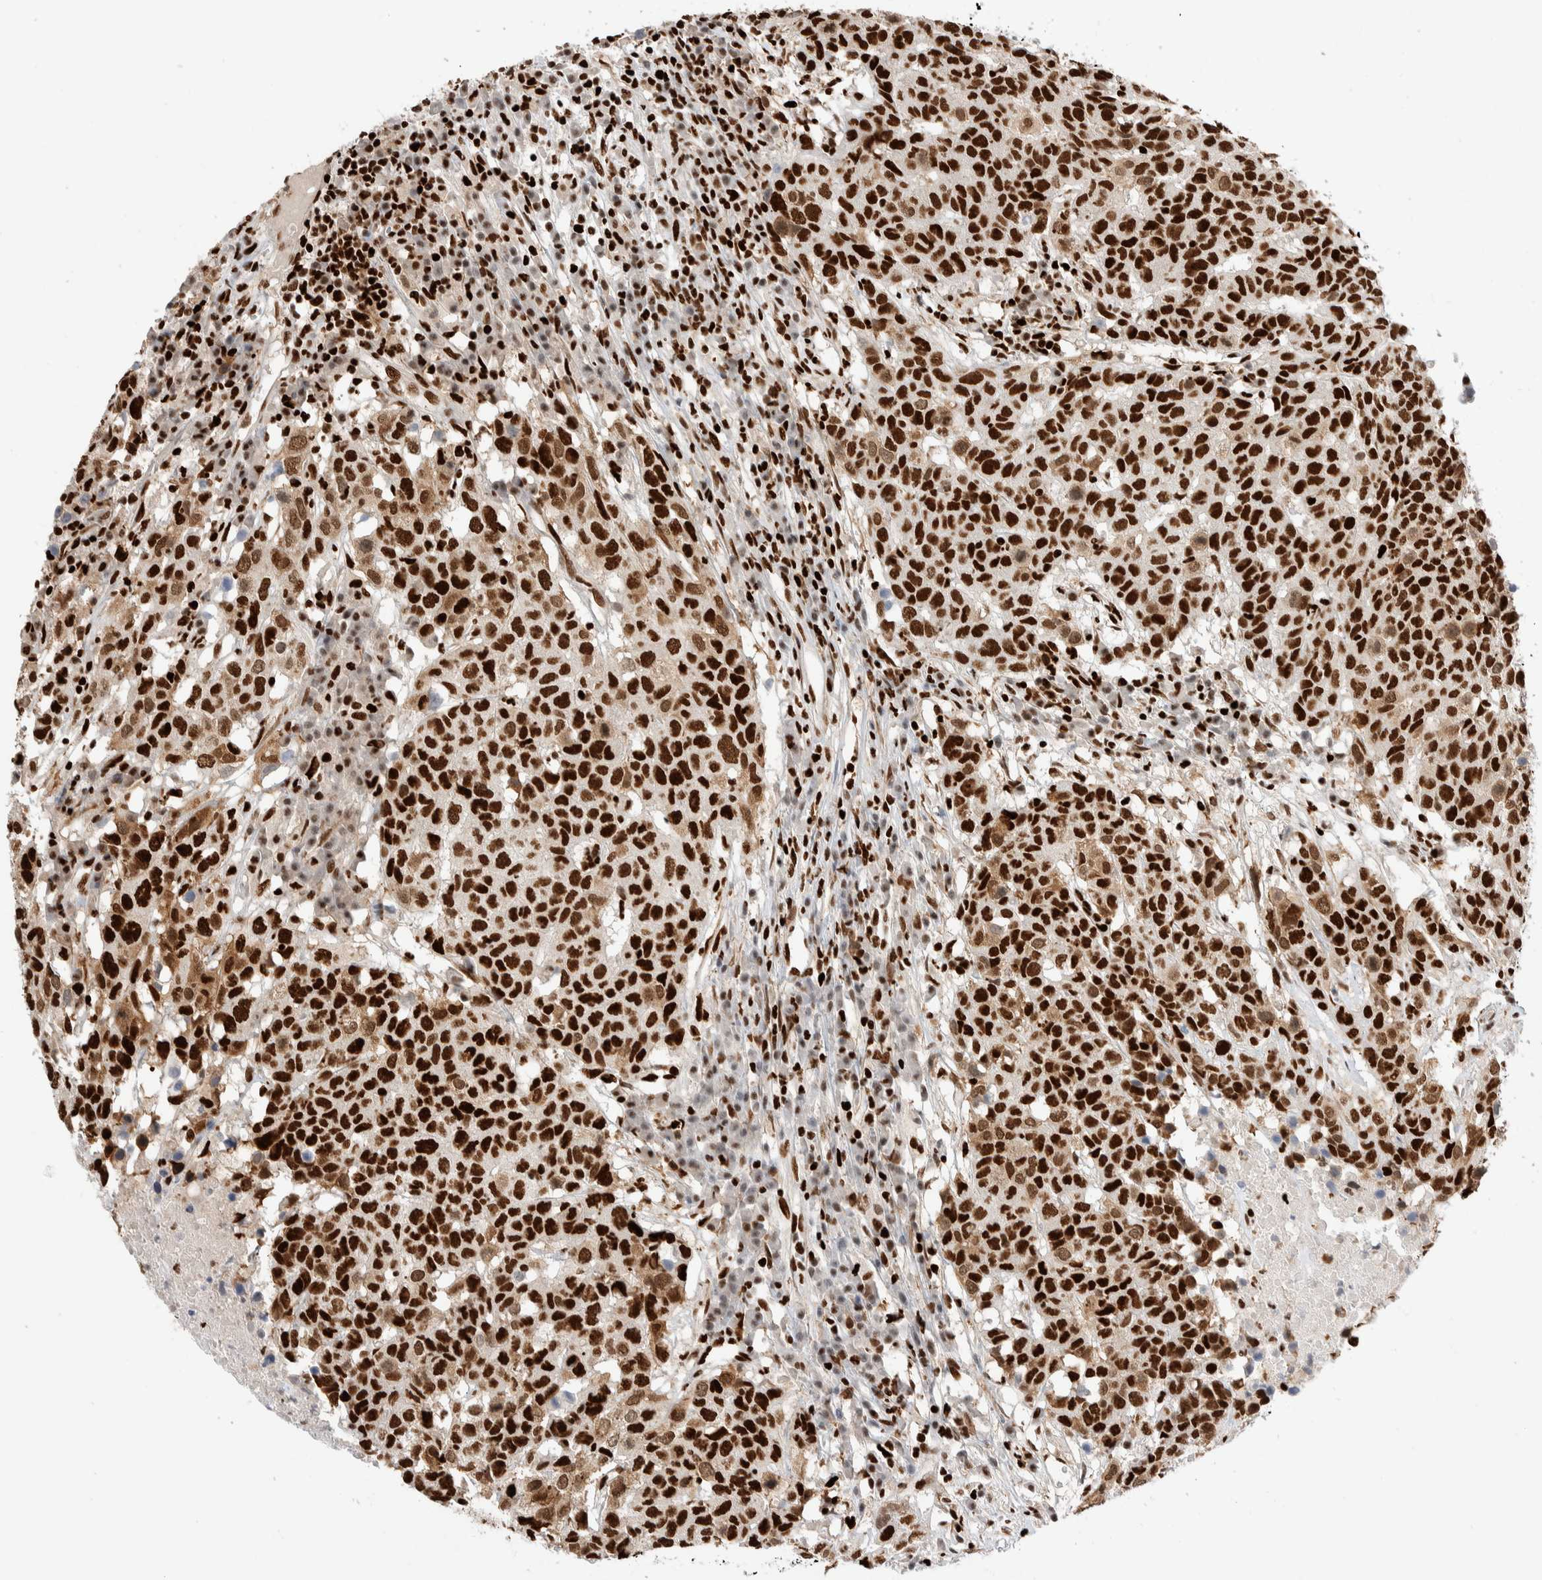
{"staining": {"intensity": "strong", "quantity": ">75%", "location": "cytoplasmic/membranous,nuclear"}, "tissue": "head and neck cancer", "cell_type": "Tumor cells", "image_type": "cancer", "snomed": [{"axis": "morphology", "description": "Squamous cell carcinoma, NOS"}, {"axis": "topography", "description": "Head-Neck"}], "caption": "IHC of human head and neck cancer (squamous cell carcinoma) shows high levels of strong cytoplasmic/membranous and nuclear staining in approximately >75% of tumor cells.", "gene": "RNASEK-C17orf49", "patient": {"sex": "male", "age": 66}}